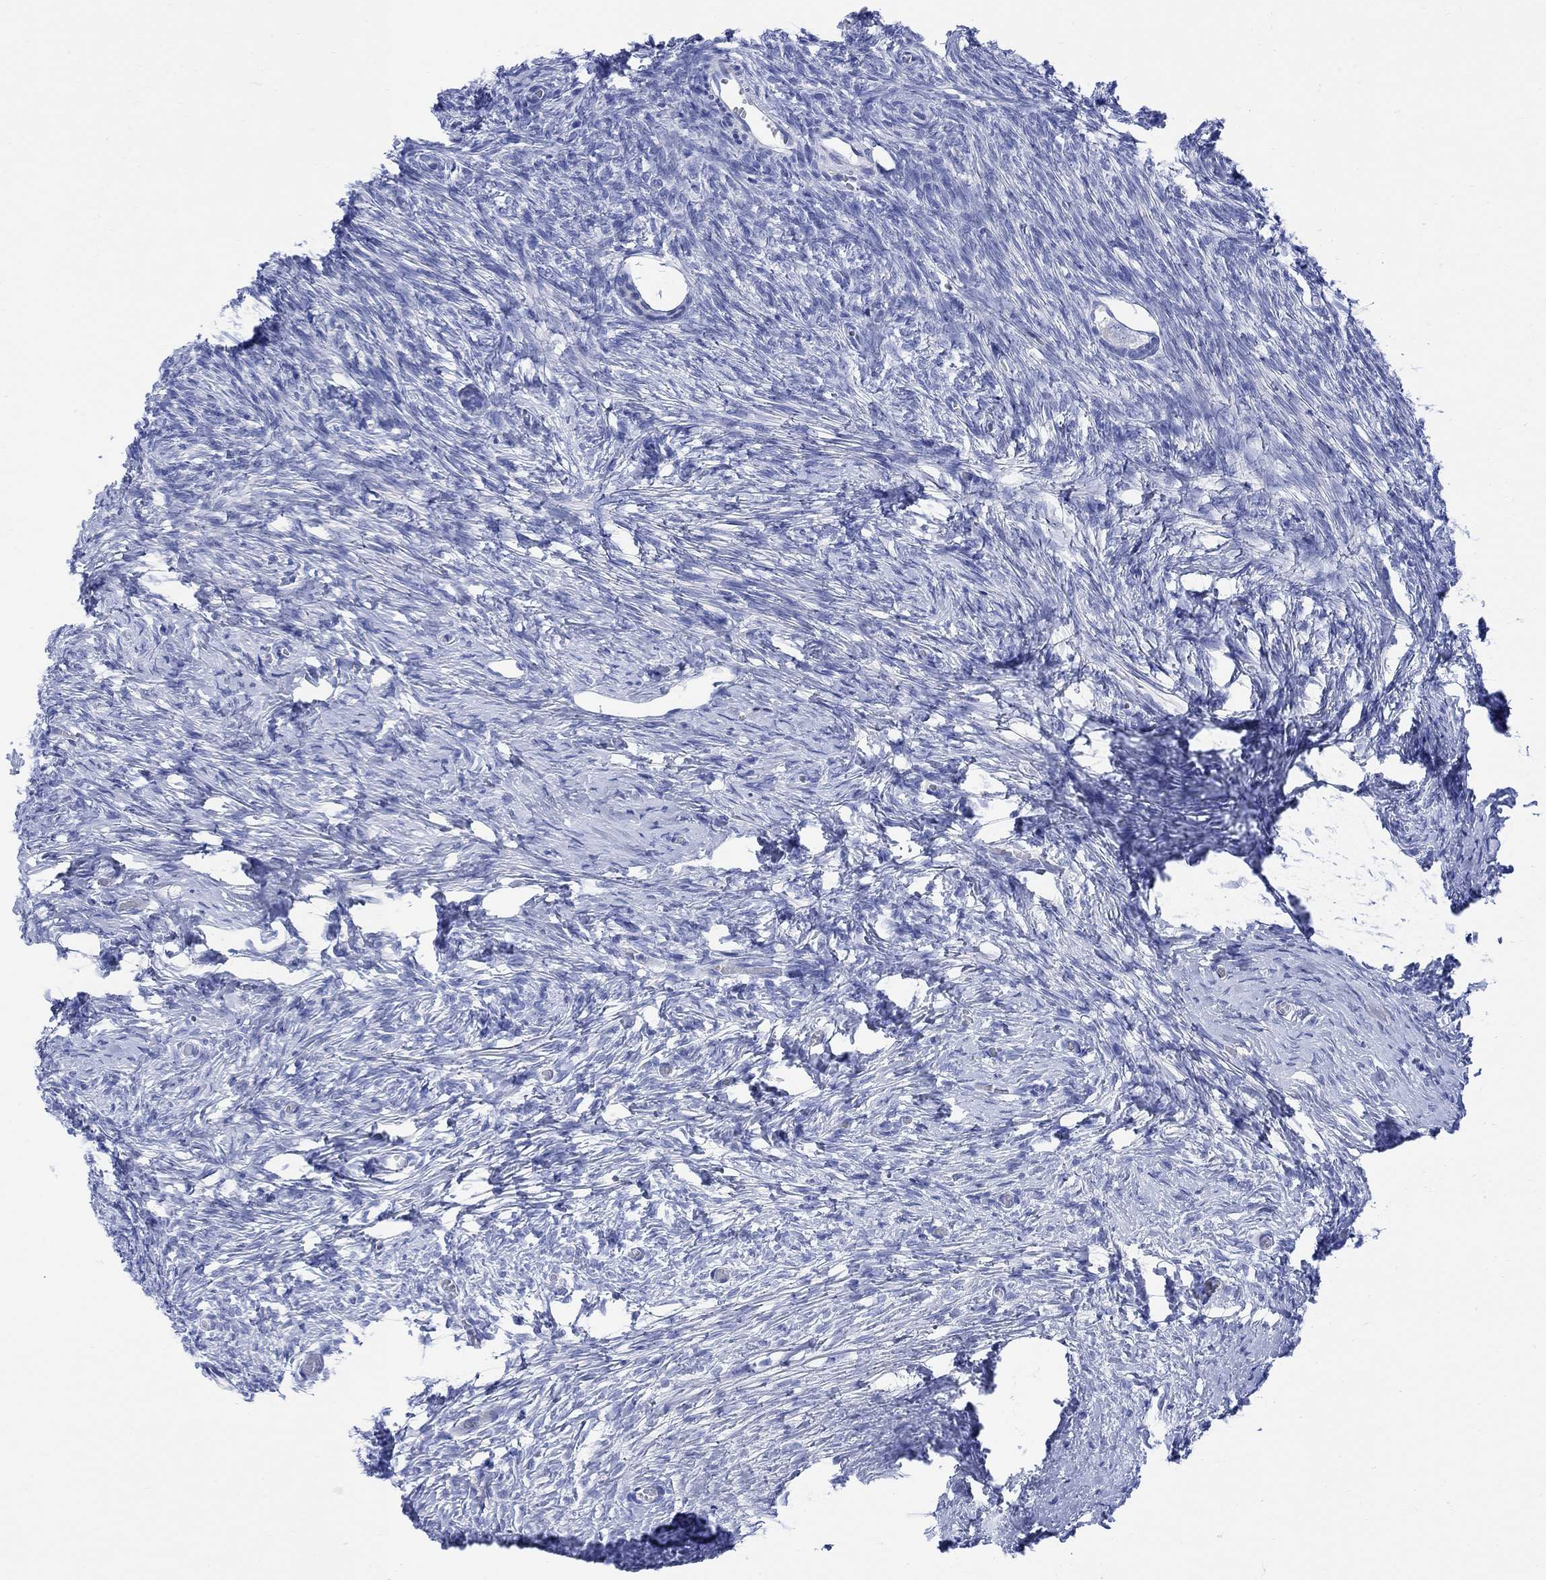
{"staining": {"intensity": "negative", "quantity": "none", "location": "none"}, "tissue": "ovary", "cell_type": "Follicle cells", "image_type": "normal", "snomed": [{"axis": "morphology", "description": "Normal tissue, NOS"}, {"axis": "topography", "description": "Ovary"}], "caption": "The IHC photomicrograph has no significant positivity in follicle cells of ovary.", "gene": "MYL1", "patient": {"sex": "female", "age": 27}}